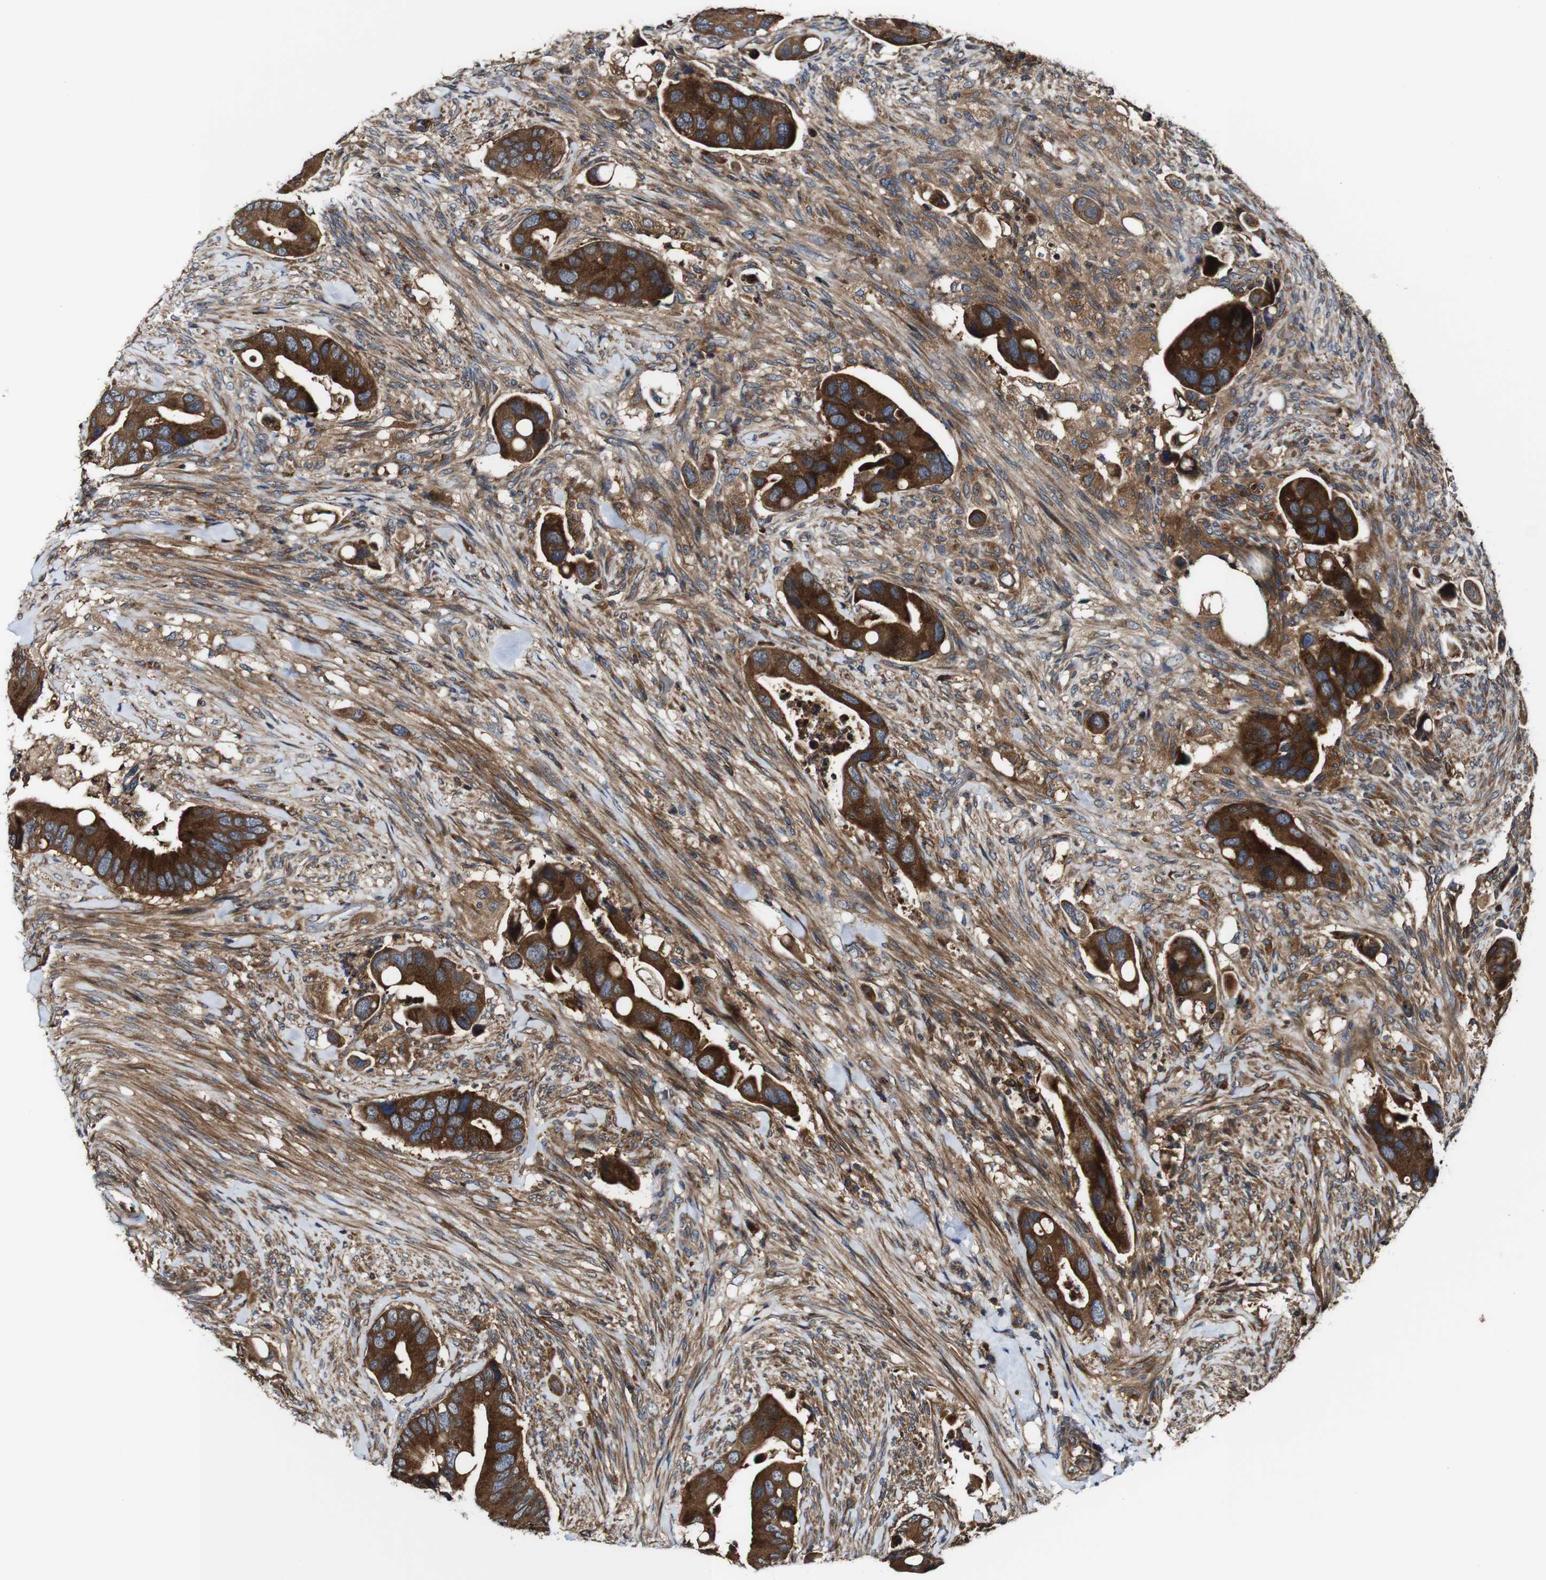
{"staining": {"intensity": "strong", "quantity": ">75%", "location": "cytoplasmic/membranous"}, "tissue": "colorectal cancer", "cell_type": "Tumor cells", "image_type": "cancer", "snomed": [{"axis": "morphology", "description": "Adenocarcinoma, NOS"}, {"axis": "topography", "description": "Rectum"}], "caption": "Immunohistochemistry (IHC) photomicrograph of adenocarcinoma (colorectal) stained for a protein (brown), which shows high levels of strong cytoplasmic/membranous expression in approximately >75% of tumor cells.", "gene": "TNIK", "patient": {"sex": "female", "age": 57}}